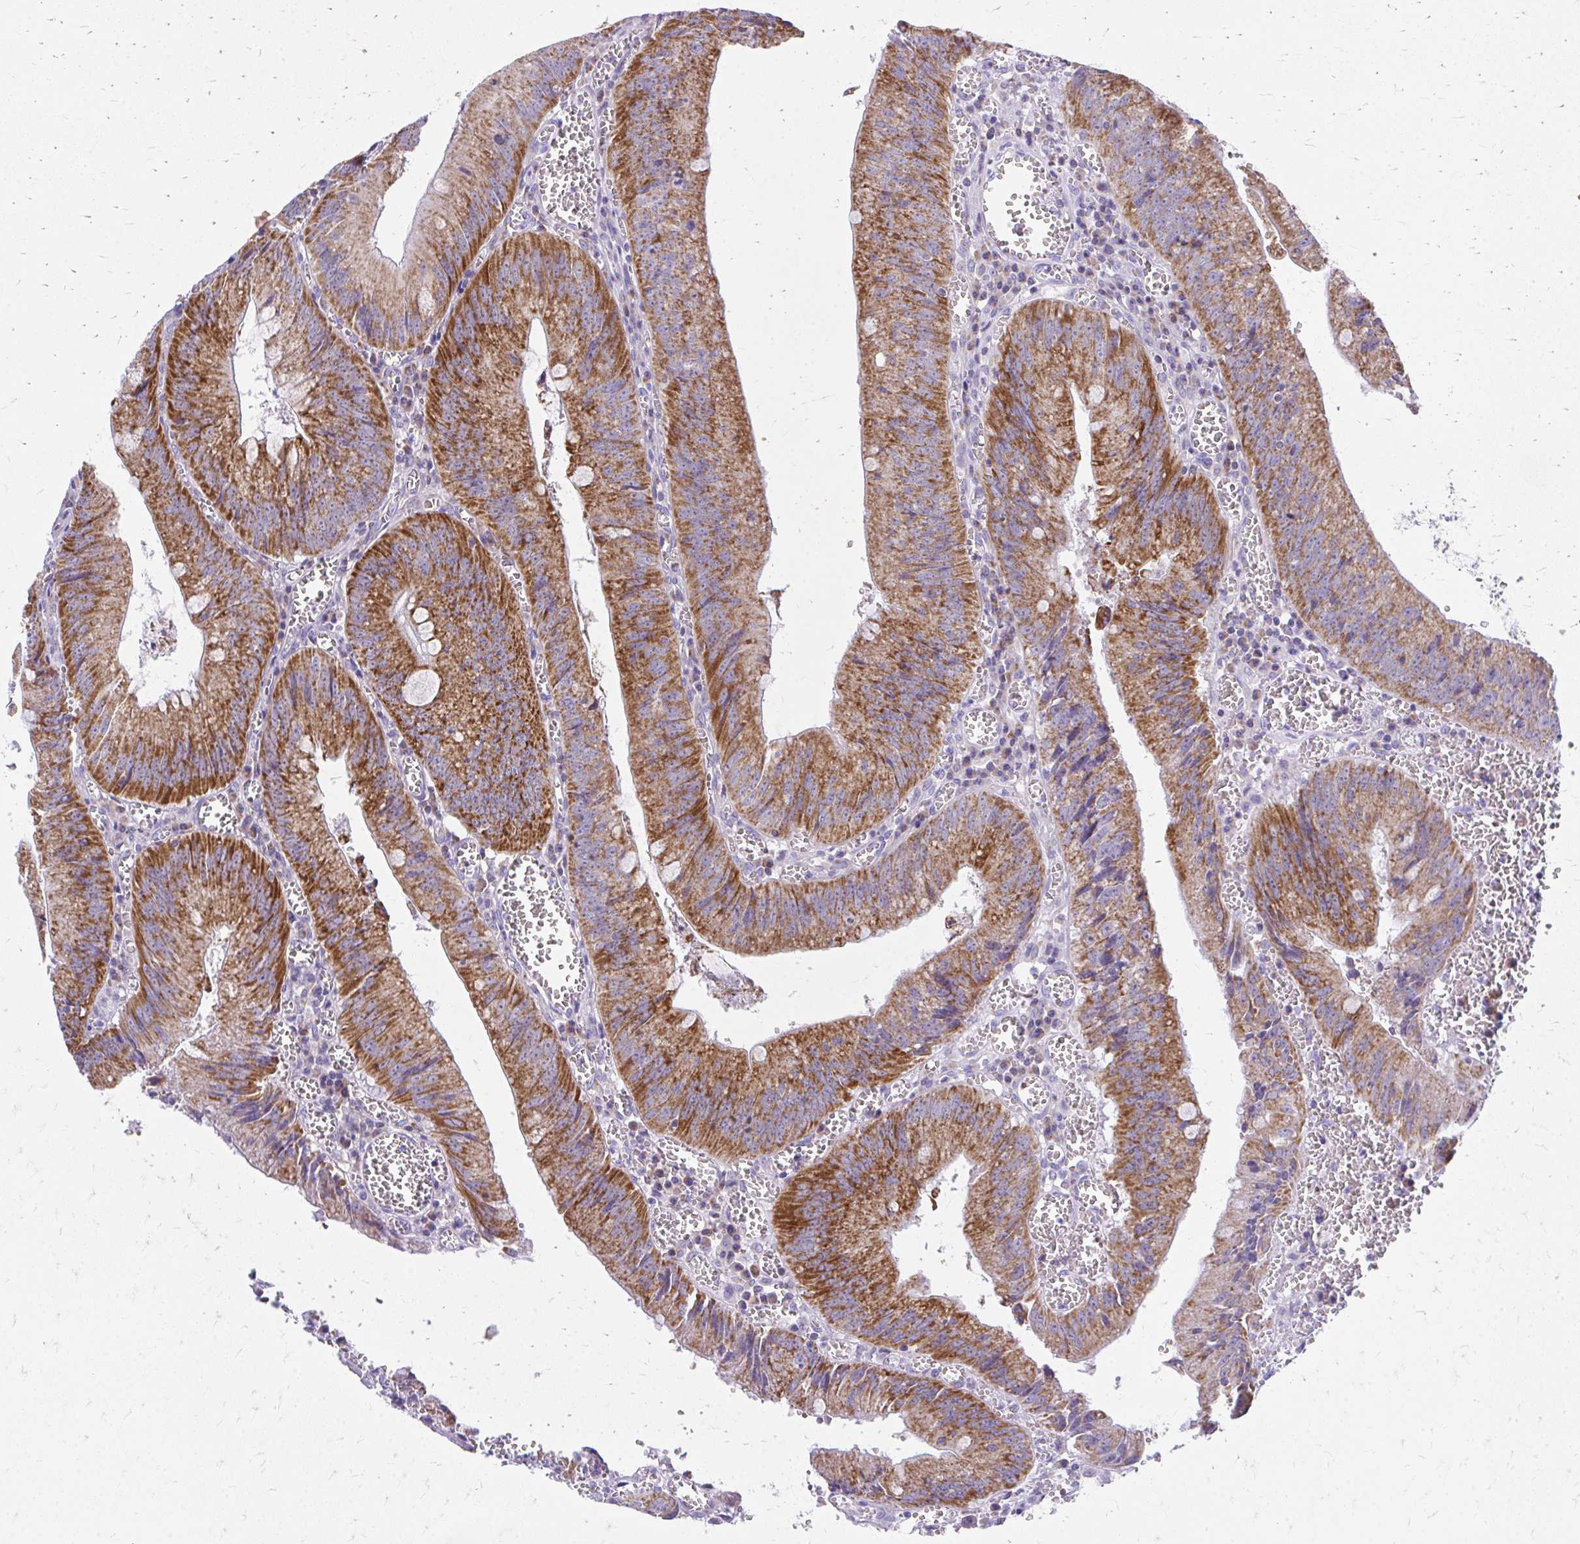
{"staining": {"intensity": "strong", "quantity": ">75%", "location": "cytoplasmic/membranous"}, "tissue": "colorectal cancer", "cell_type": "Tumor cells", "image_type": "cancer", "snomed": [{"axis": "morphology", "description": "Adenocarcinoma, NOS"}, {"axis": "topography", "description": "Rectum"}], "caption": "Immunohistochemical staining of colorectal cancer (adenocarcinoma) demonstrates high levels of strong cytoplasmic/membranous protein positivity in about >75% of tumor cells. The protein of interest is stained brown, and the nuclei are stained in blue (DAB (3,3'-diaminobenzidine) IHC with brightfield microscopy, high magnification).", "gene": "MRPL19", "patient": {"sex": "female", "age": 81}}